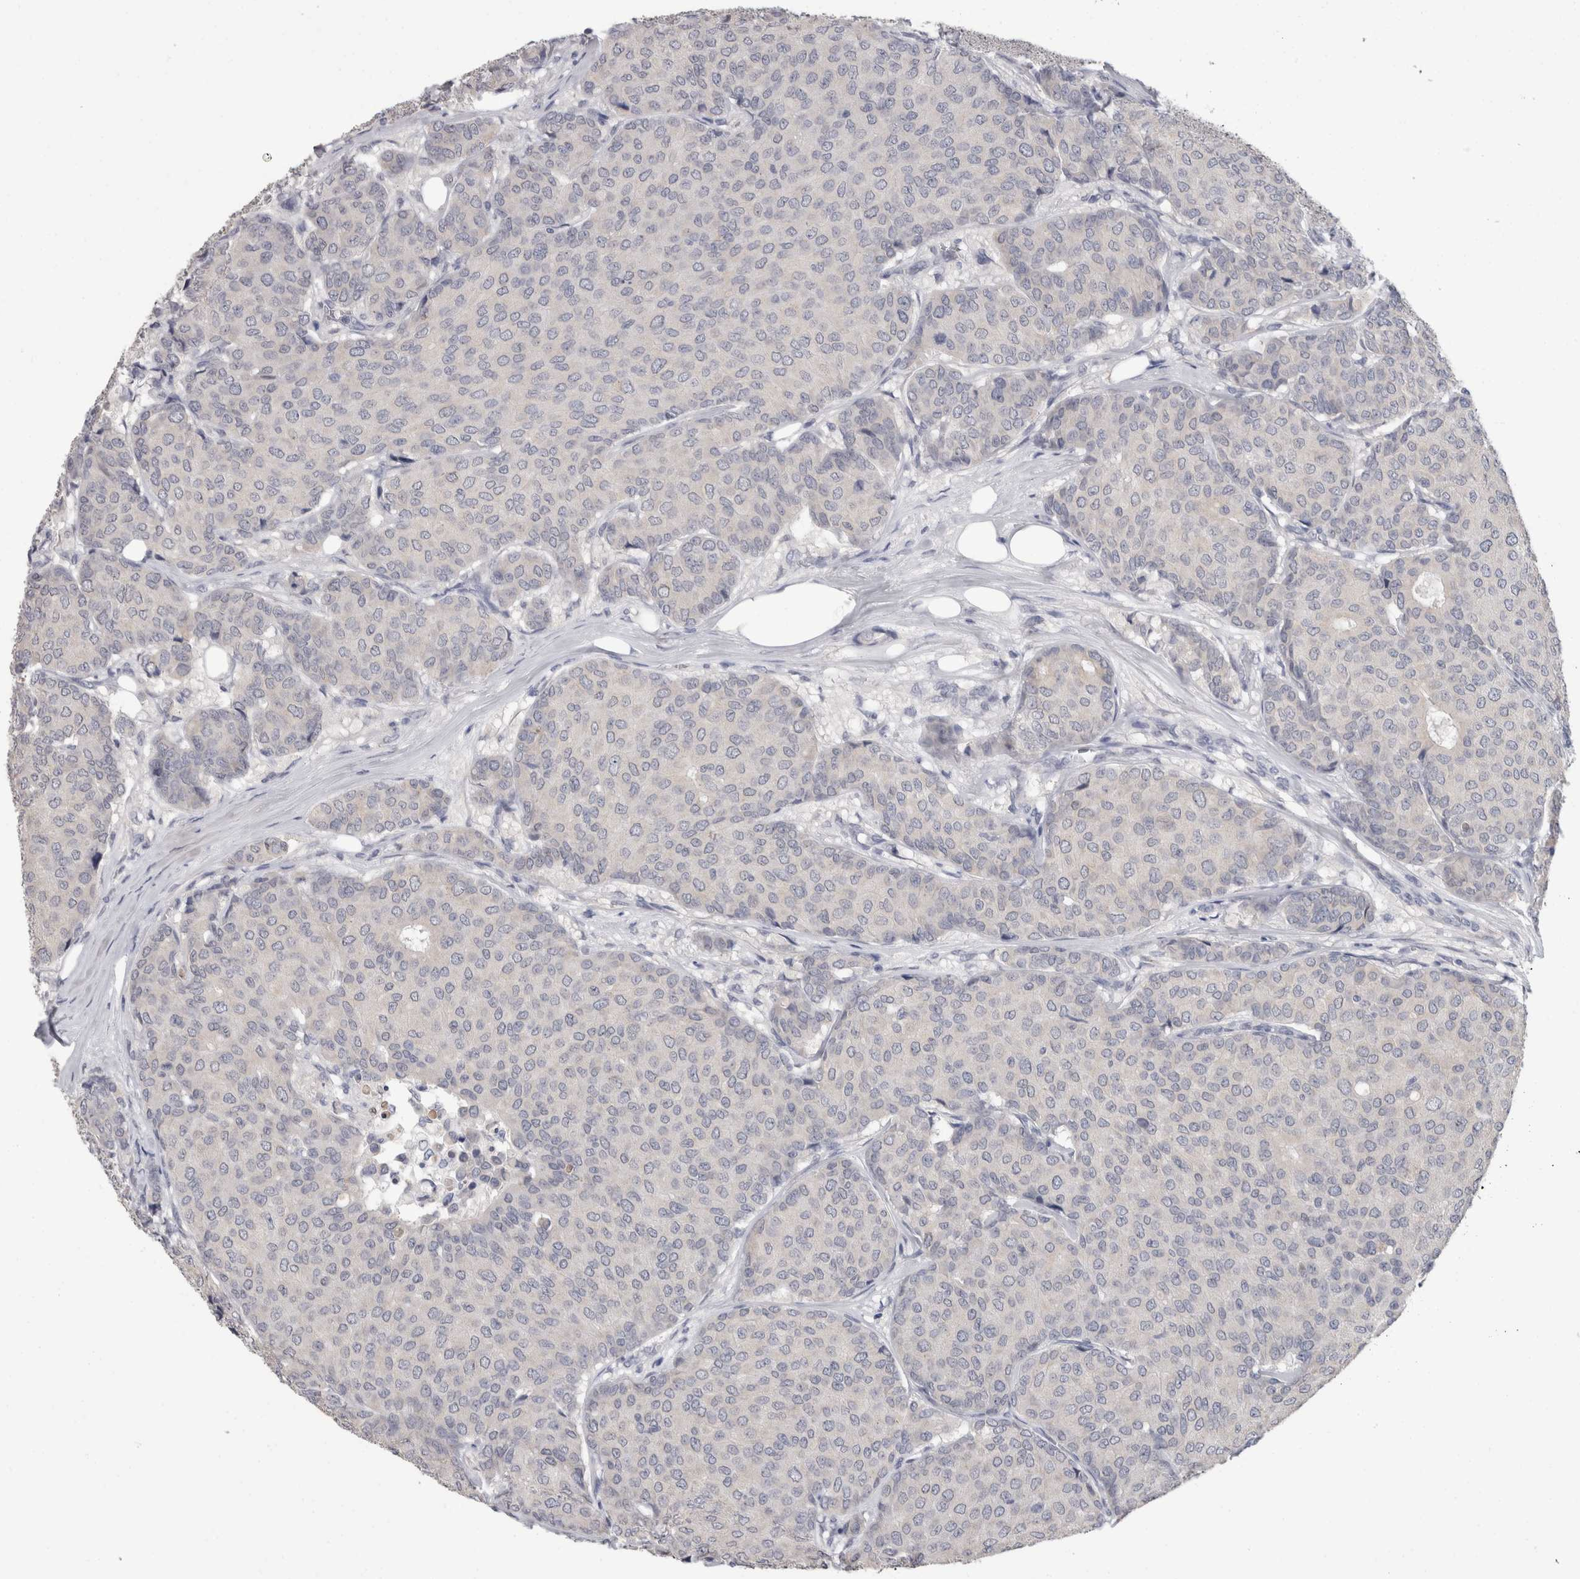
{"staining": {"intensity": "negative", "quantity": "none", "location": "none"}, "tissue": "breast cancer", "cell_type": "Tumor cells", "image_type": "cancer", "snomed": [{"axis": "morphology", "description": "Duct carcinoma"}, {"axis": "topography", "description": "Breast"}], "caption": "Breast intraductal carcinoma stained for a protein using immunohistochemistry exhibits no positivity tumor cells.", "gene": "FHOD3", "patient": {"sex": "female", "age": 75}}